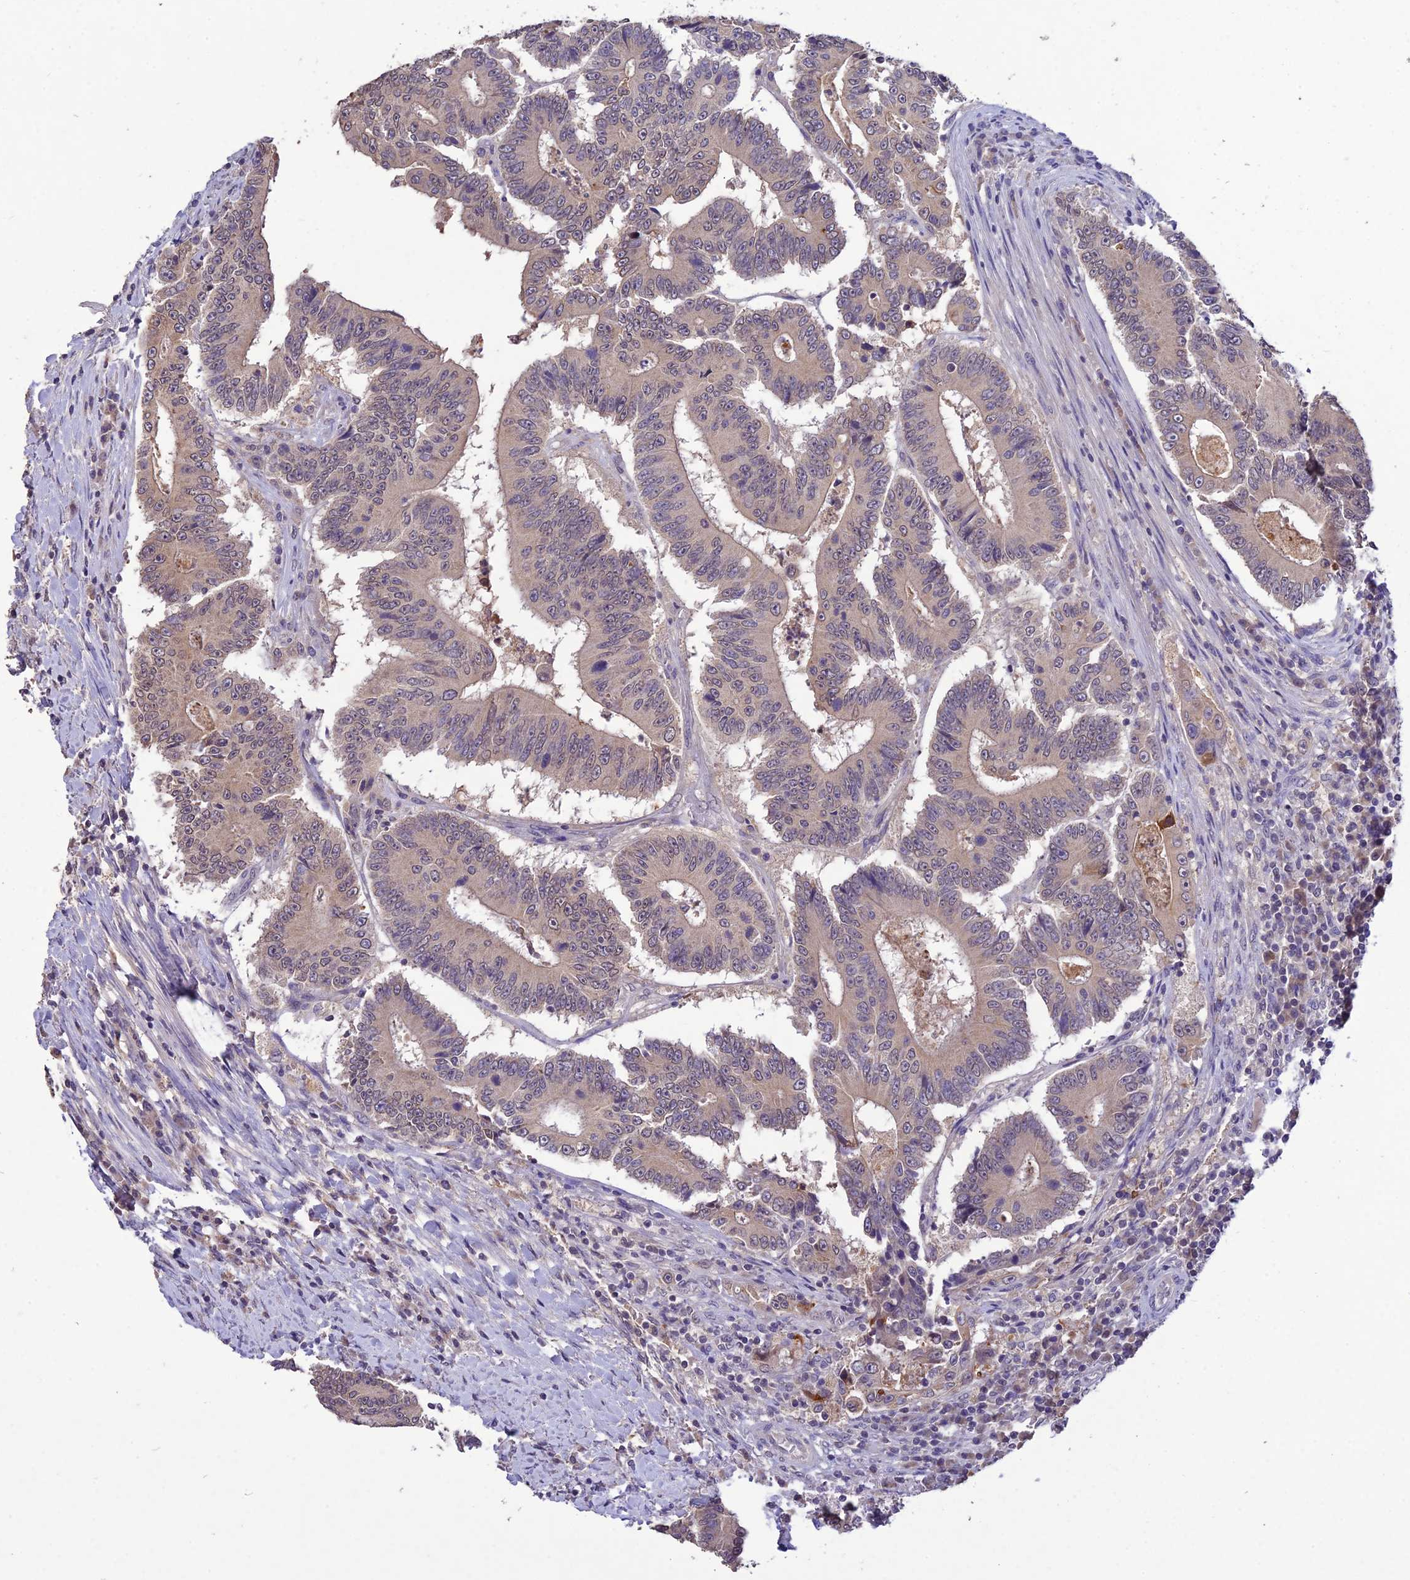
{"staining": {"intensity": "weak", "quantity": ">75%", "location": "cytoplasmic/membranous,nuclear"}, "tissue": "colorectal cancer", "cell_type": "Tumor cells", "image_type": "cancer", "snomed": [{"axis": "morphology", "description": "Adenocarcinoma, NOS"}, {"axis": "topography", "description": "Colon"}], "caption": "Colorectal cancer (adenocarcinoma) stained for a protein reveals weak cytoplasmic/membranous and nuclear positivity in tumor cells. (Brightfield microscopy of DAB IHC at high magnification).", "gene": "PGK1", "patient": {"sex": "male", "age": 83}}